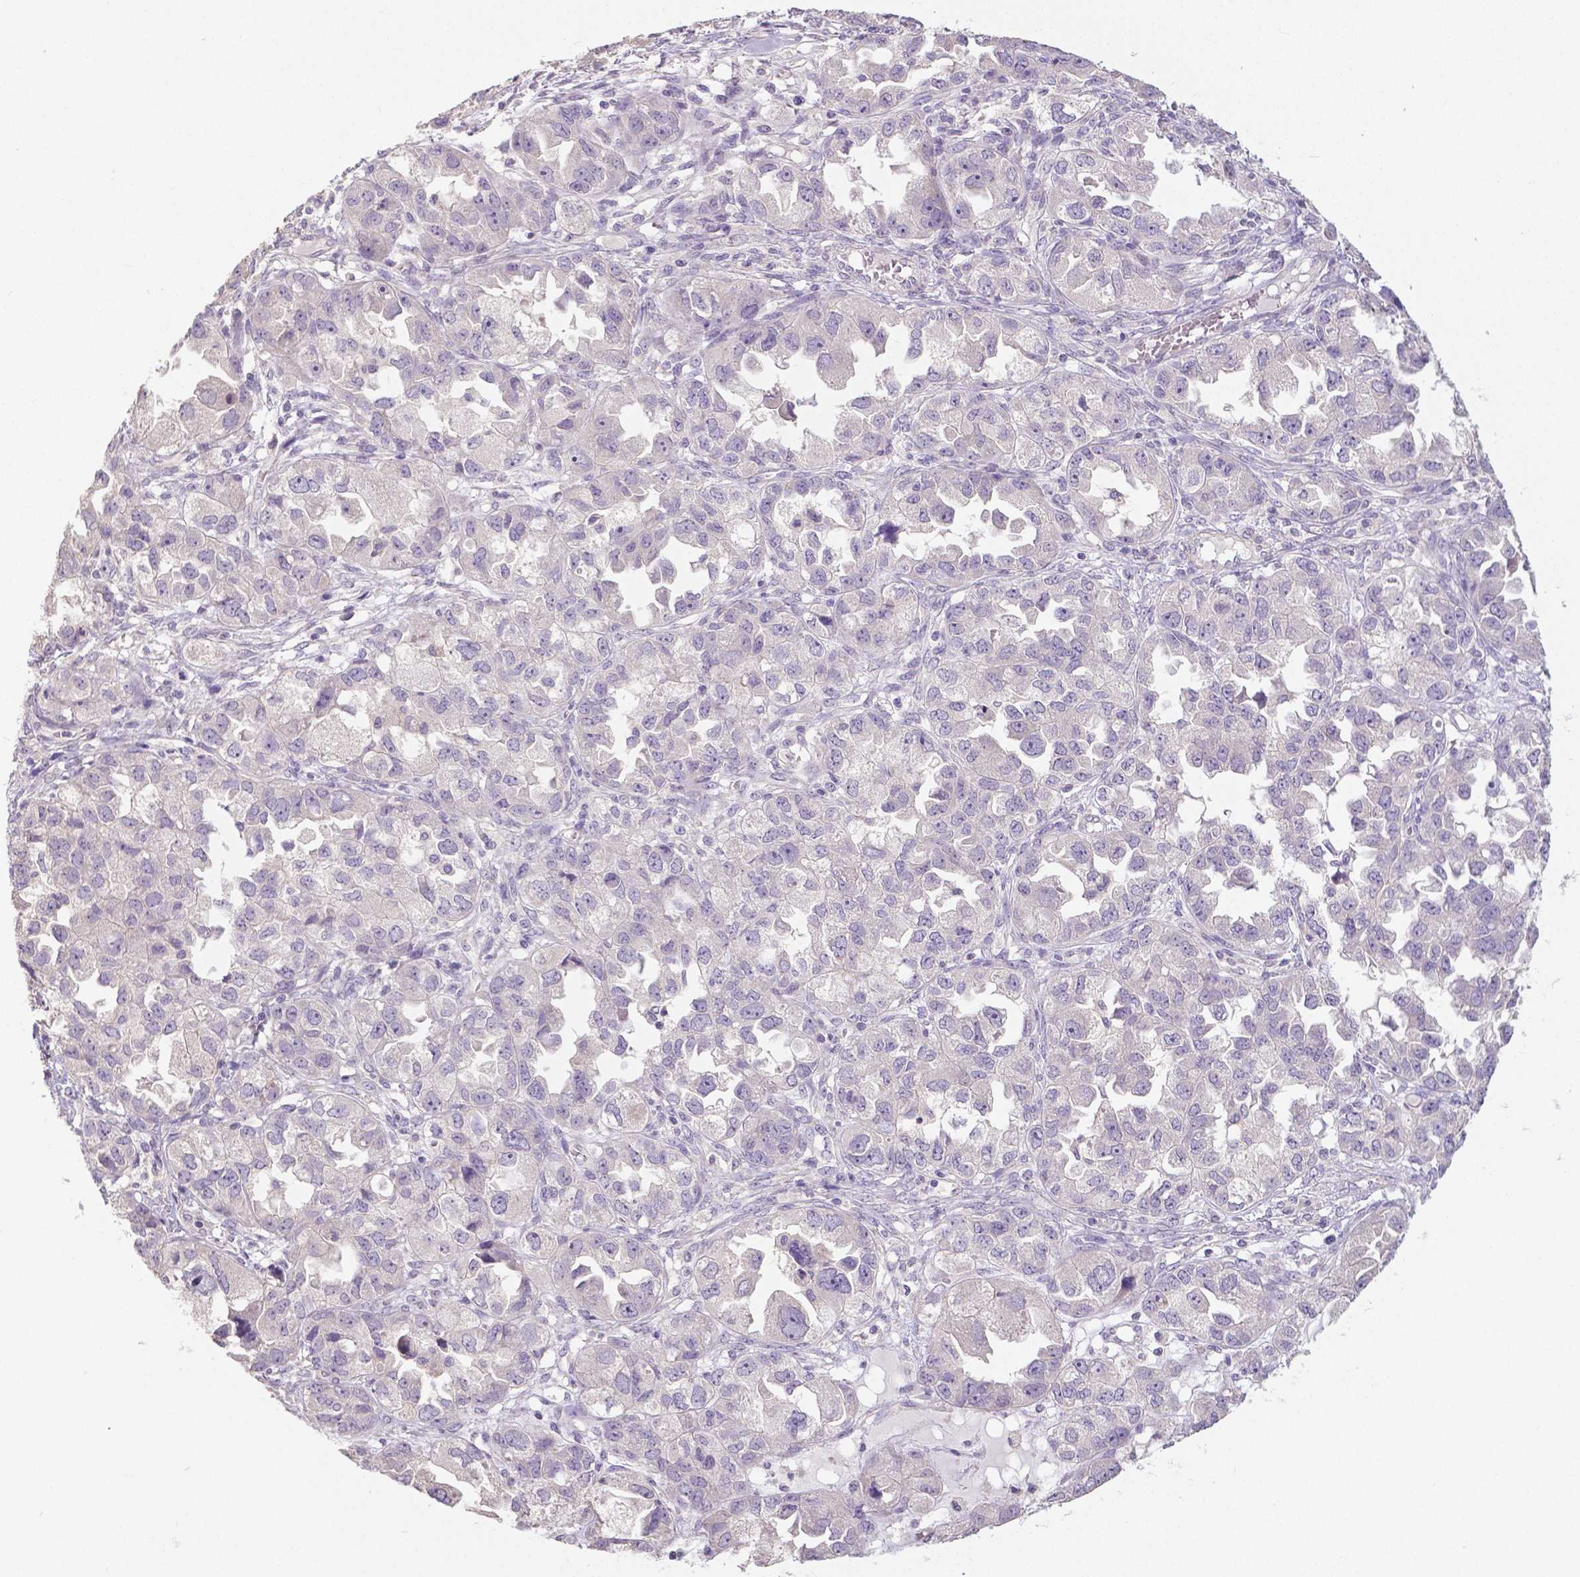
{"staining": {"intensity": "negative", "quantity": "none", "location": "none"}, "tissue": "ovarian cancer", "cell_type": "Tumor cells", "image_type": "cancer", "snomed": [{"axis": "morphology", "description": "Cystadenocarcinoma, serous, NOS"}, {"axis": "topography", "description": "Ovary"}], "caption": "Protein analysis of ovarian serous cystadenocarcinoma shows no significant staining in tumor cells.", "gene": "CRMP1", "patient": {"sex": "female", "age": 84}}